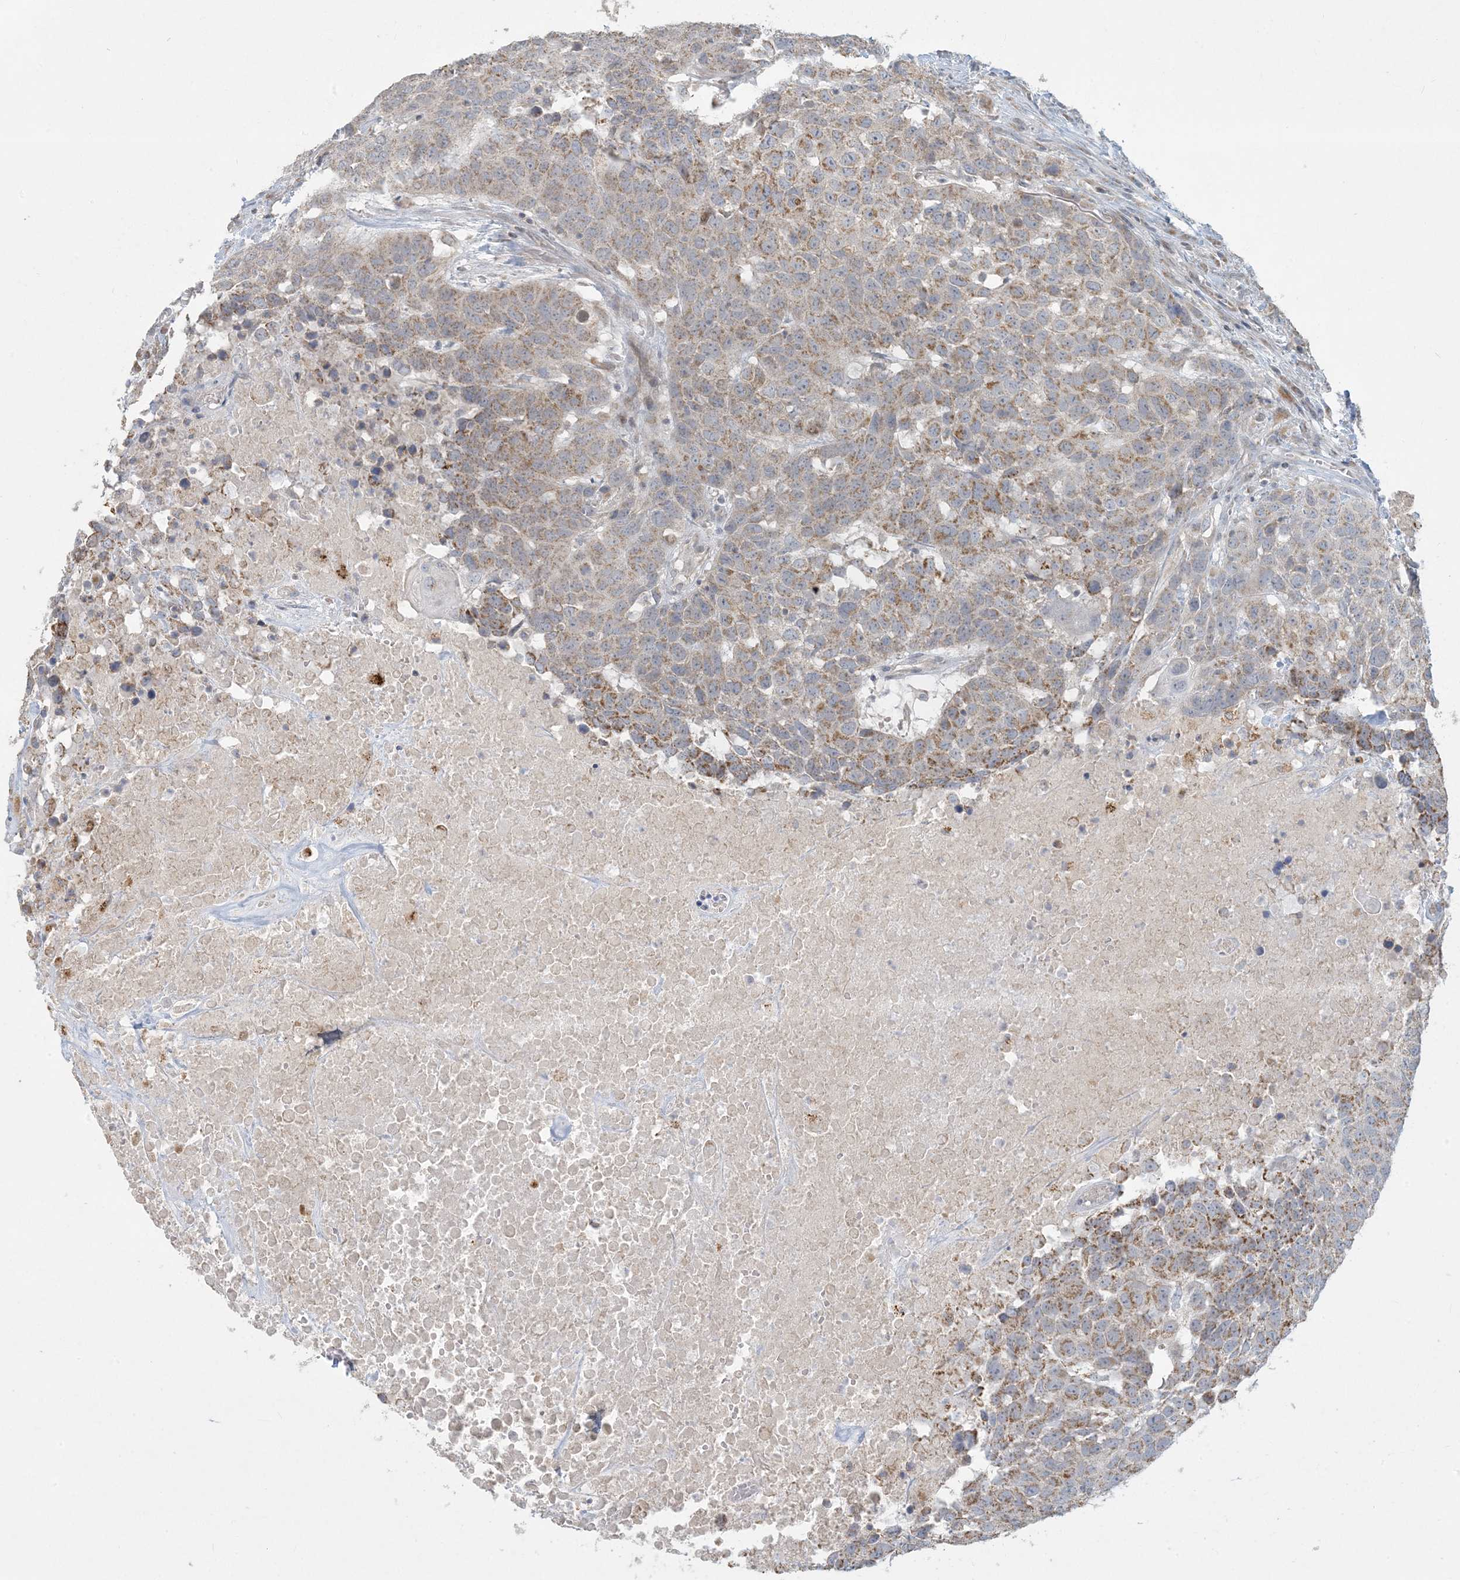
{"staining": {"intensity": "moderate", "quantity": "25%-75%", "location": "cytoplasmic/membranous"}, "tissue": "head and neck cancer", "cell_type": "Tumor cells", "image_type": "cancer", "snomed": [{"axis": "morphology", "description": "Squamous cell carcinoma, NOS"}, {"axis": "topography", "description": "Head-Neck"}], "caption": "An image showing moderate cytoplasmic/membranous staining in approximately 25%-75% of tumor cells in squamous cell carcinoma (head and neck), as visualized by brown immunohistochemical staining.", "gene": "MCAT", "patient": {"sex": "male", "age": 66}}